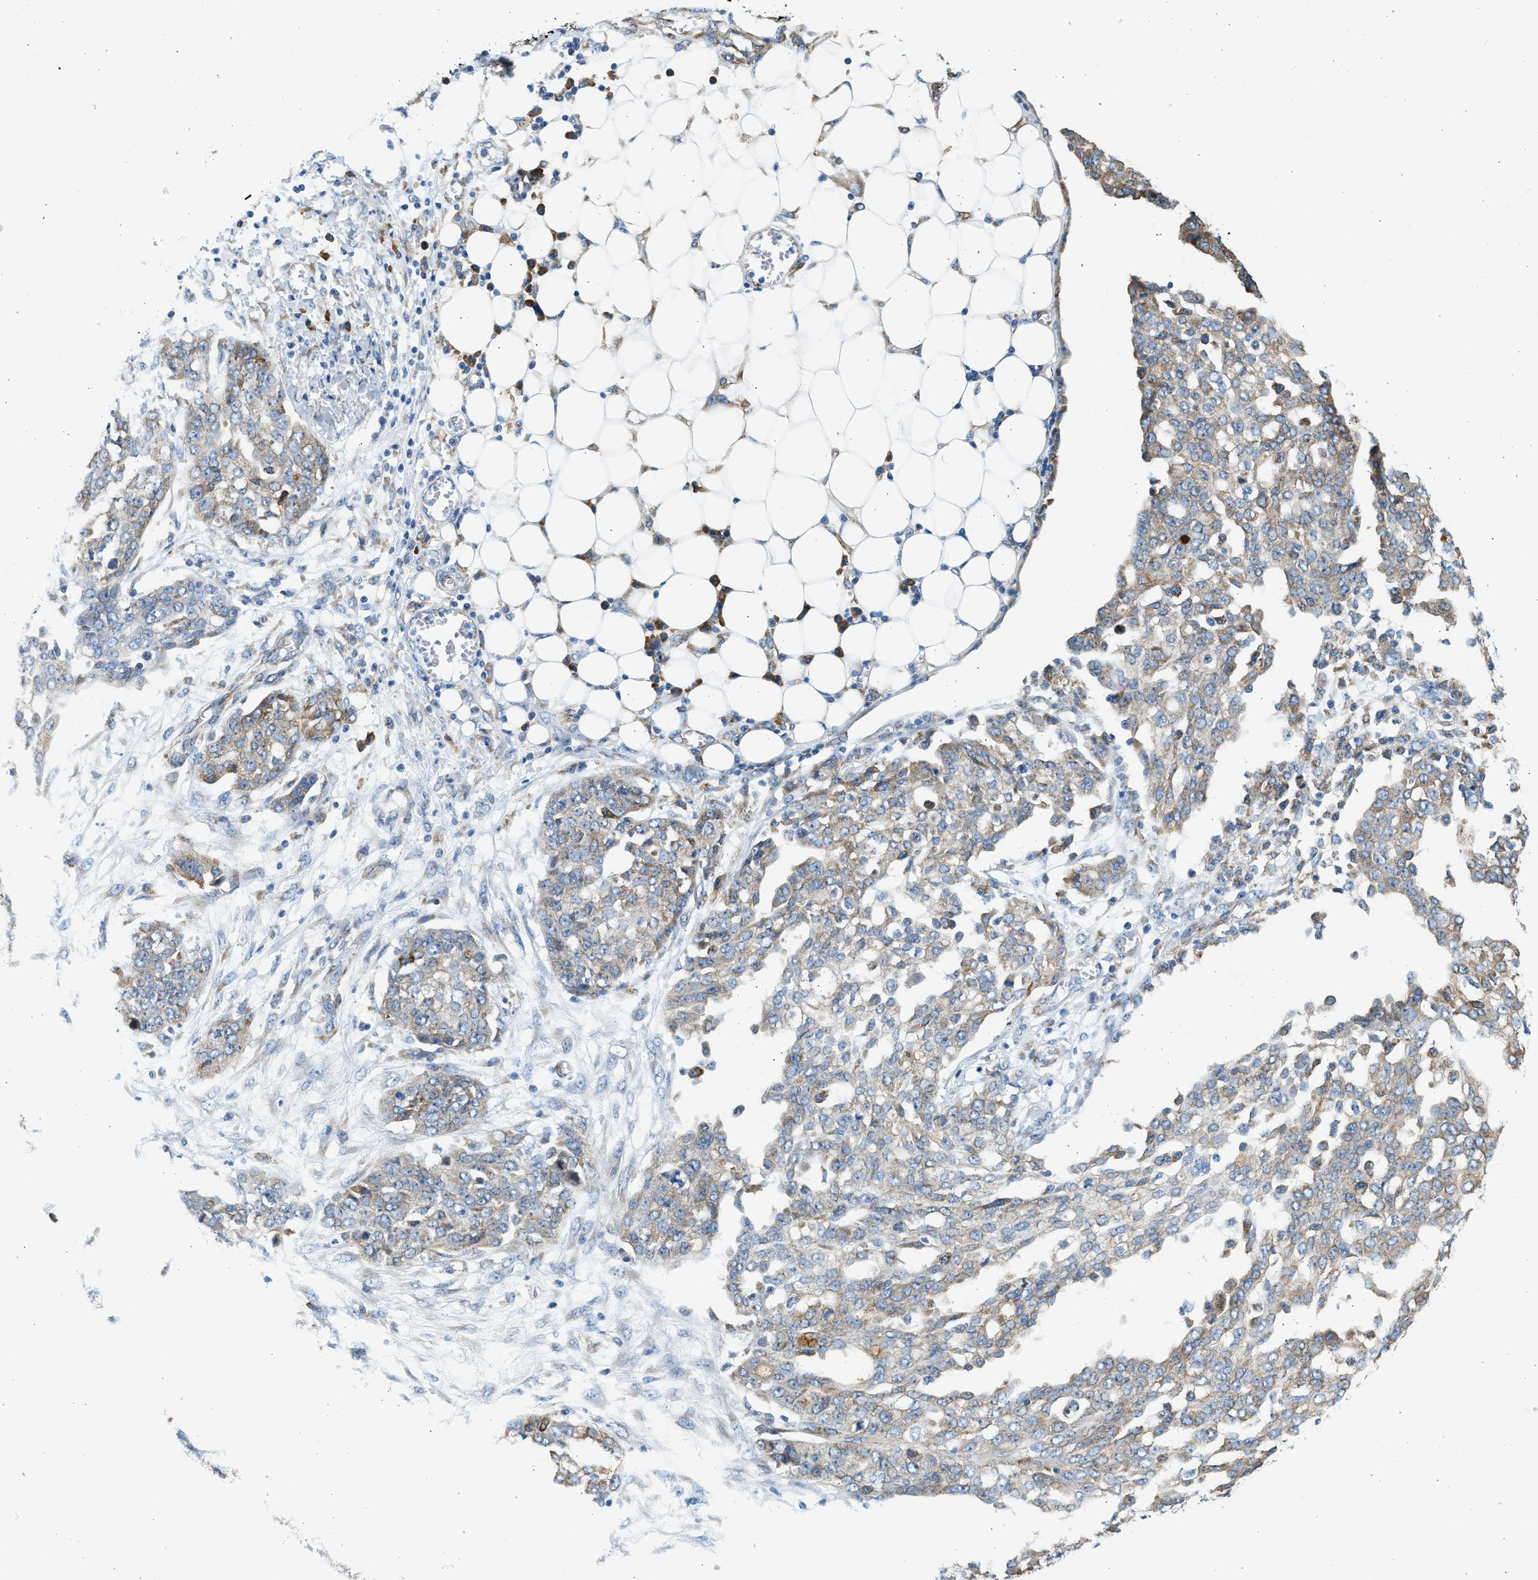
{"staining": {"intensity": "weak", "quantity": "25%-75%", "location": "cytoplasmic/membranous"}, "tissue": "ovarian cancer", "cell_type": "Tumor cells", "image_type": "cancer", "snomed": [{"axis": "morphology", "description": "Cystadenocarcinoma, serous, NOS"}, {"axis": "topography", "description": "Soft tissue"}, {"axis": "topography", "description": "Ovary"}], "caption": "Tumor cells demonstrate low levels of weak cytoplasmic/membranous staining in about 25%-75% of cells in human ovarian cancer (serous cystadenocarcinoma).", "gene": "CNTN6", "patient": {"sex": "female", "age": 57}}